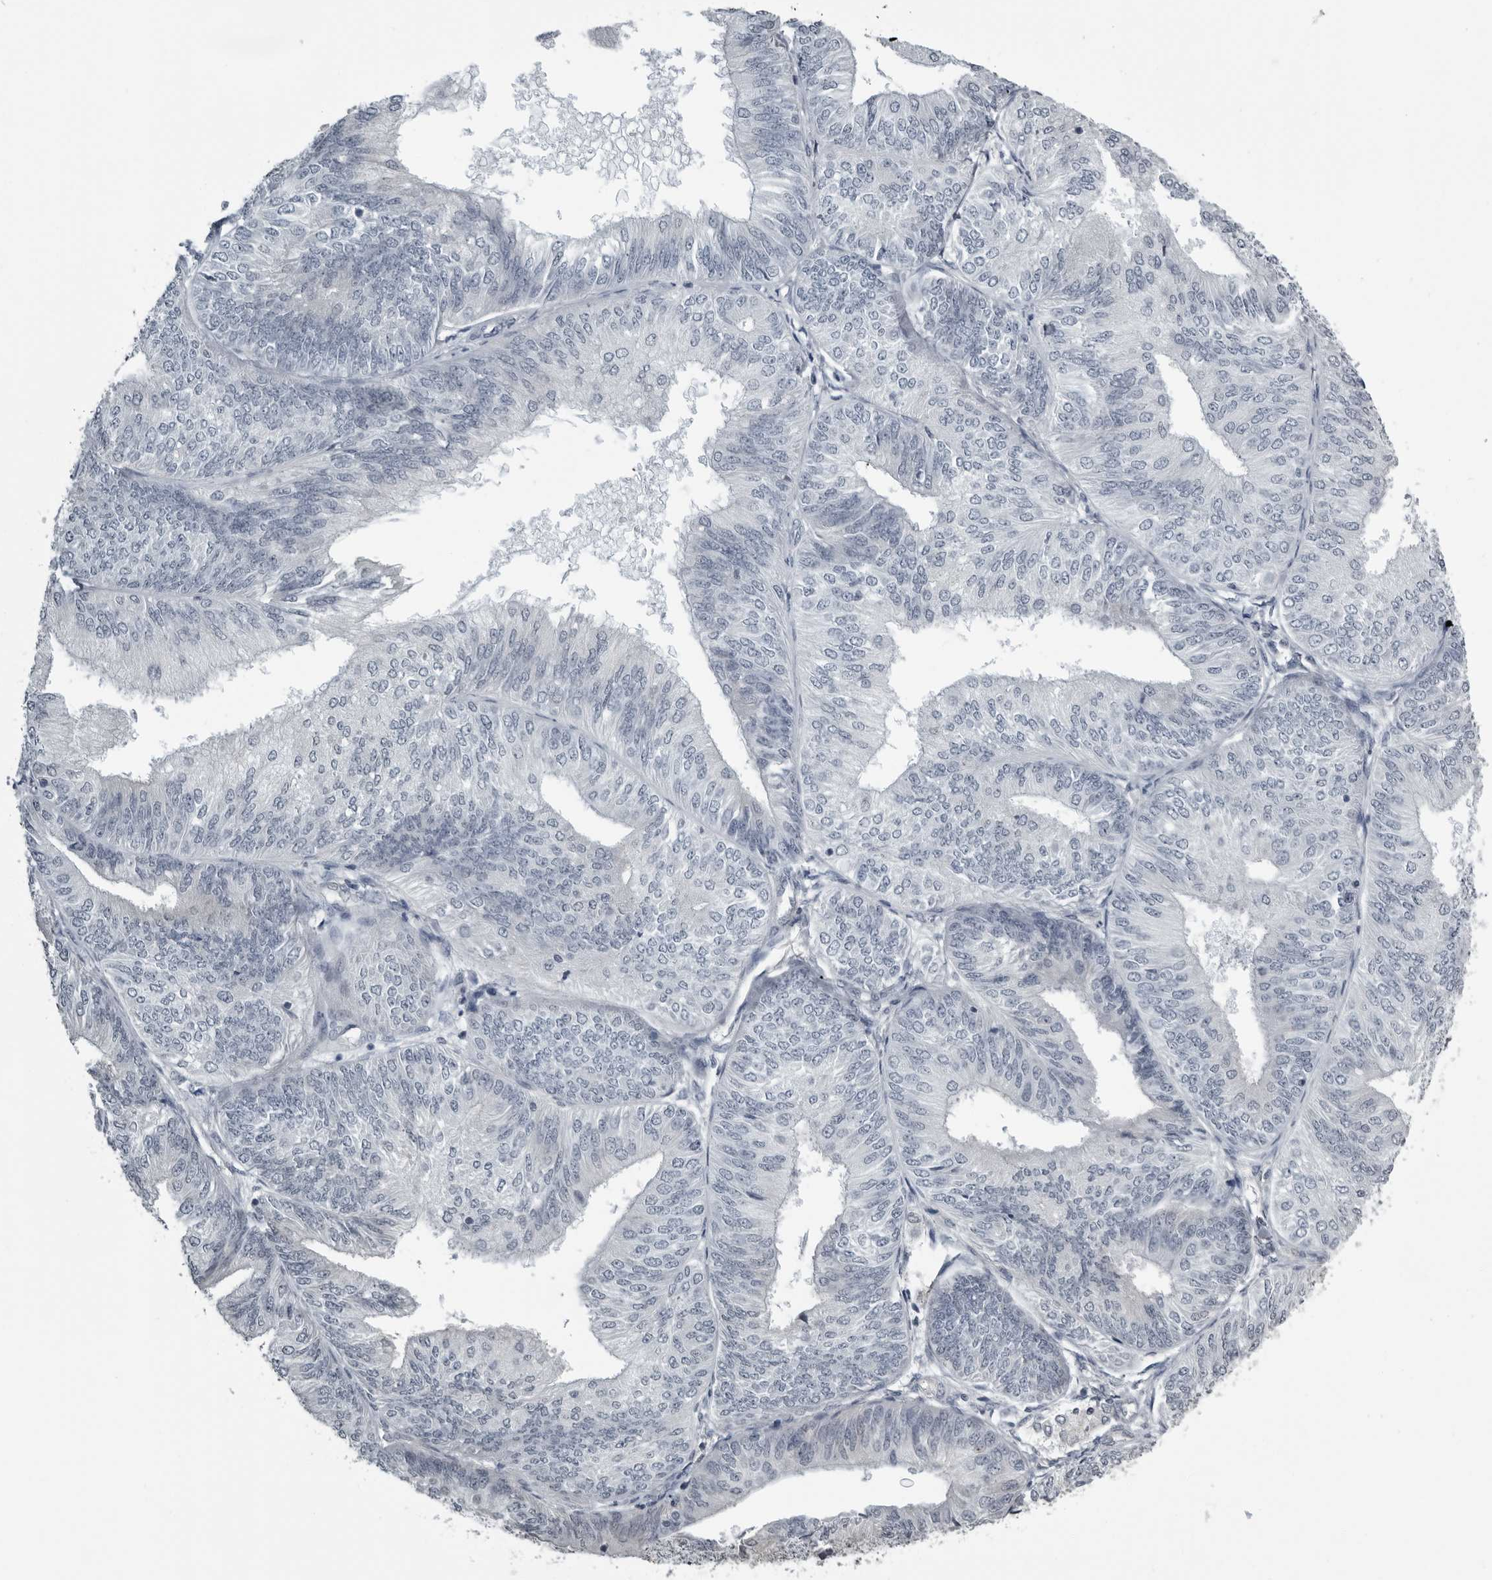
{"staining": {"intensity": "negative", "quantity": "none", "location": "none"}, "tissue": "endometrial cancer", "cell_type": "Tumor cells", "image_type": "cancer", "snomed": [{"axis": "morphology", "description": "Adenocarcinoma, NOS"}, {"axis": "topography", "description": "Endometrium"}], "caption": "Immunohistochemistry photomicrograph of human endometrial cancer (adenocarcinoma) stained for a protein (brown), which exhibits no staining in tumor cells.", "gene": "PRRX2", "patient": {"sex": "female", "age": 58}}